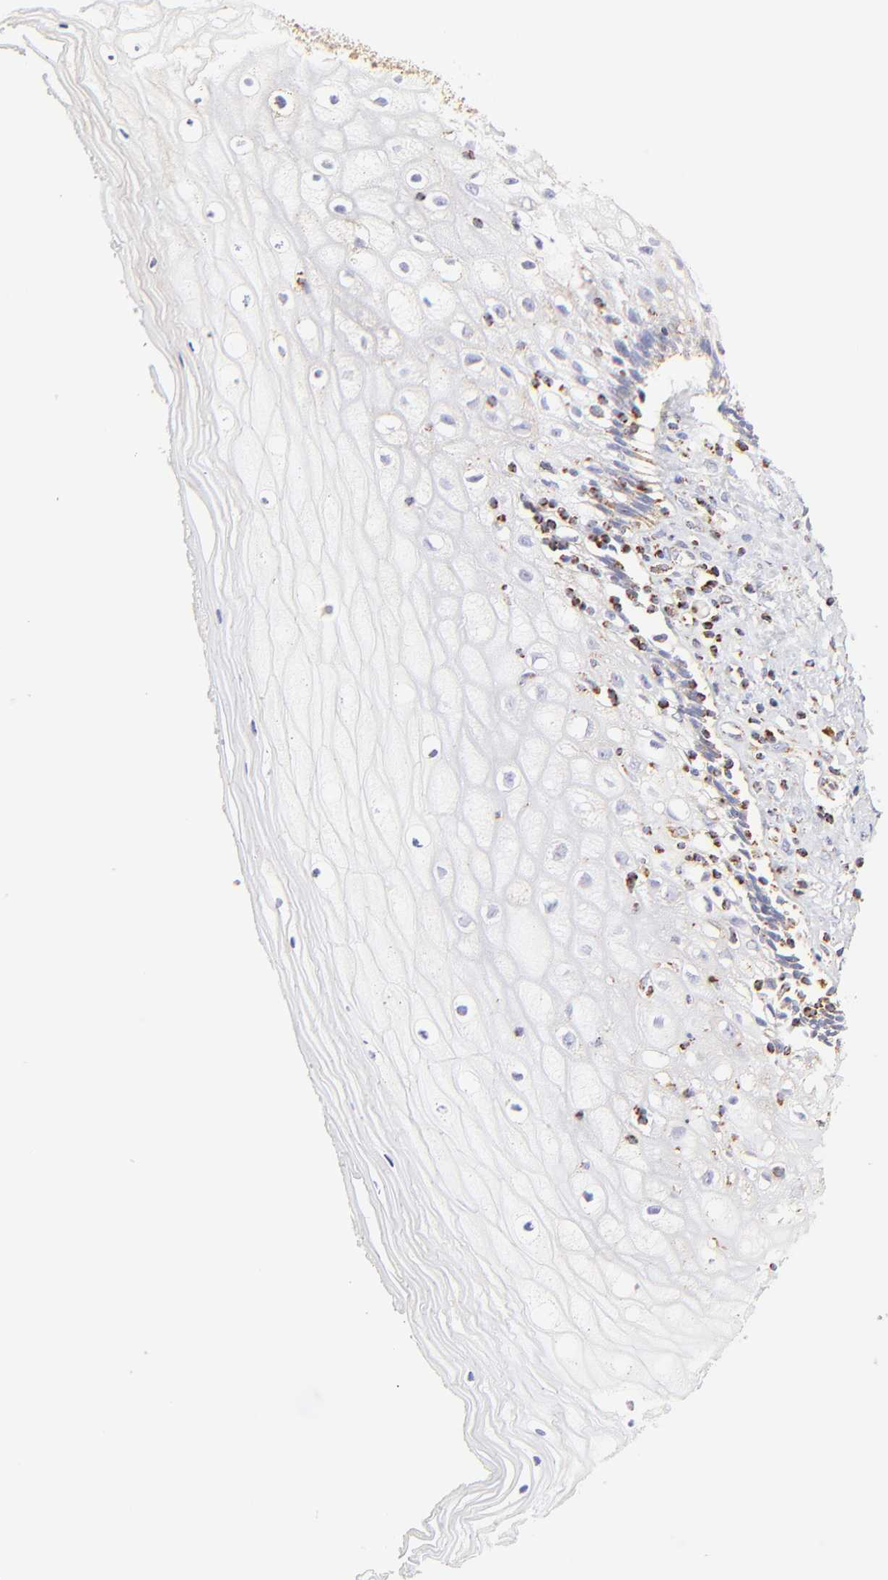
{"staining": {"intensity": "moderate", "quantity": "25%-75%", "location": "cytoplasmic/membranous"}, "tissue": "vagina", "cell_type": "Squamous epithelial cells", "image_type": "normal", "snomed": [{"axis": "morphology", "description": "Normal tissue, NOS"}, {"axis": "topography", "description": "Vagina"}], "caption": "Vagina stained for a protein (brown) demonstrates moderate cytoplasmic/membranous positive positivity in about 25%-75% of squamous epithelial cells.", "gene": "ECH1", "patient": {"sex": "female", "age": 46}}